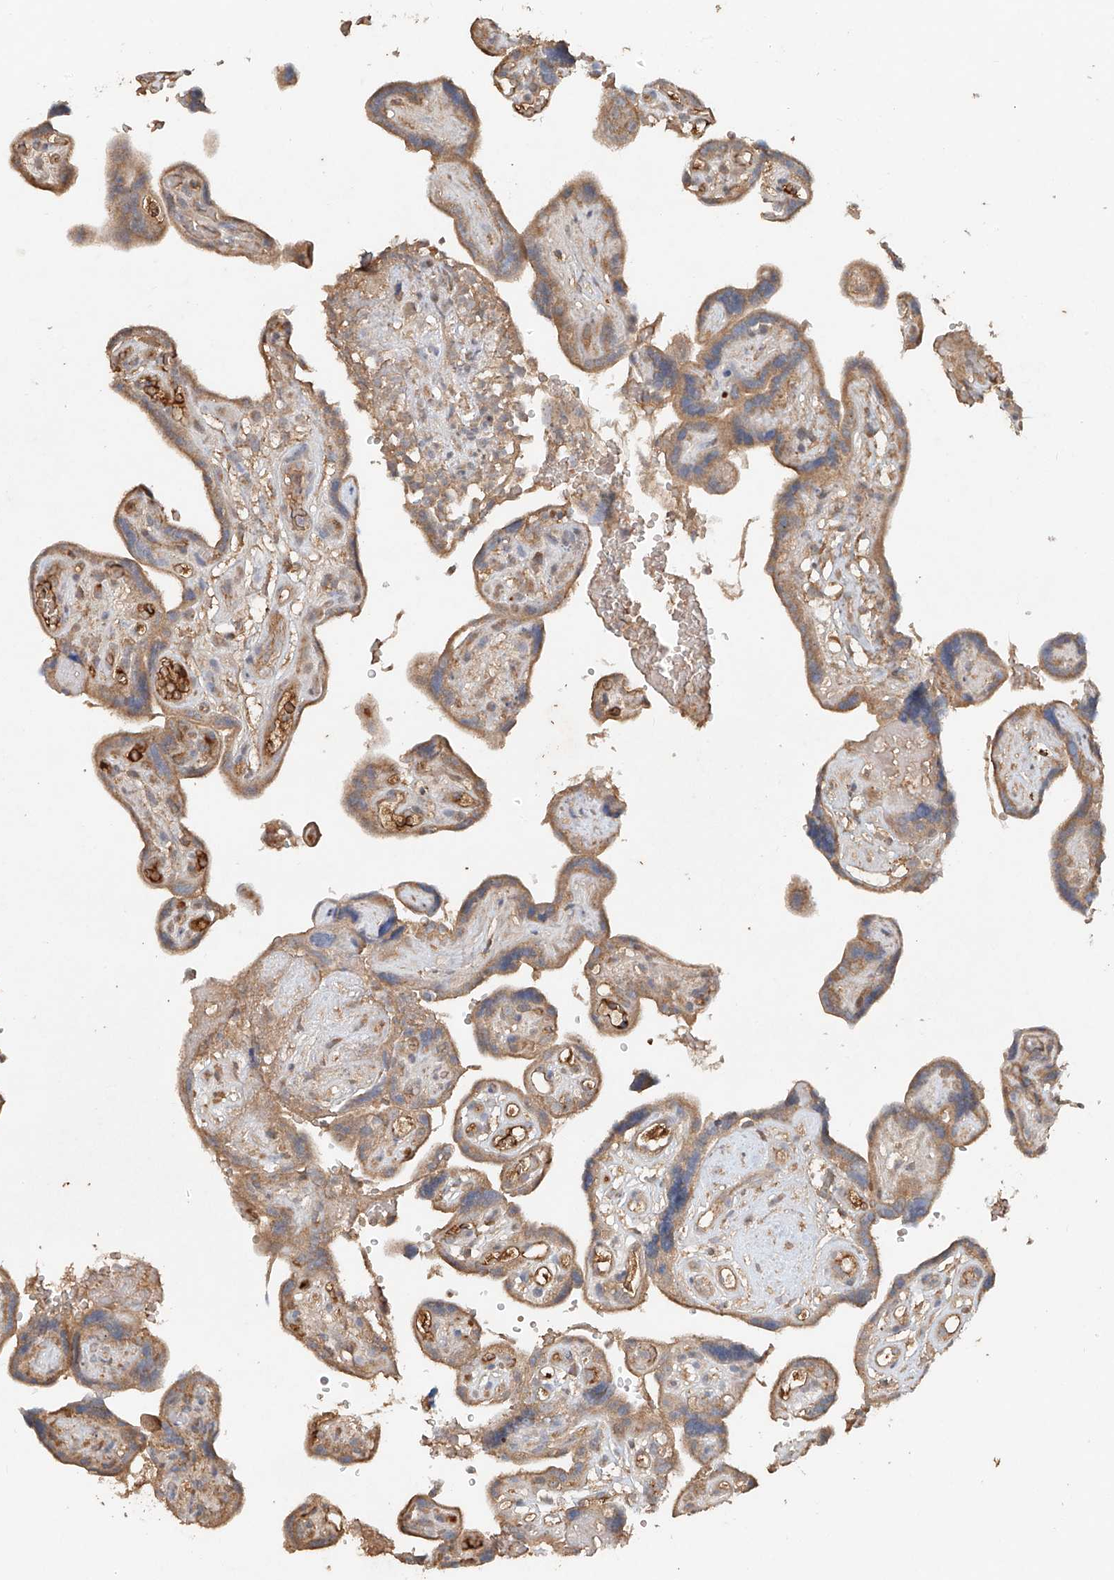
{"staining": {"intensity": "weak", "quantity": ">75%", "location": "cytoplasmic/membranous"}, "tissue": "placenta", "cell_type": "Decidual cells", "image_type": "normal", "snomed": [{"axis": "morphology", "description": "Normal tissue, NOS"}, {"axis": "topography", "description": "Placenta"}], "caption": "Immunohistochemistry (IHC) (DAB (3,3'-diaminobenzidine)) staining of normal human placenta exhibits weak cytoplasmic/membranous protein expression in approximately >75% of decidual cells. (brown staining indicates protein expression, while blue staining denotes nuclei).", "gene": "GNB1L", "patient": {"sex": "female", "age": 30}}